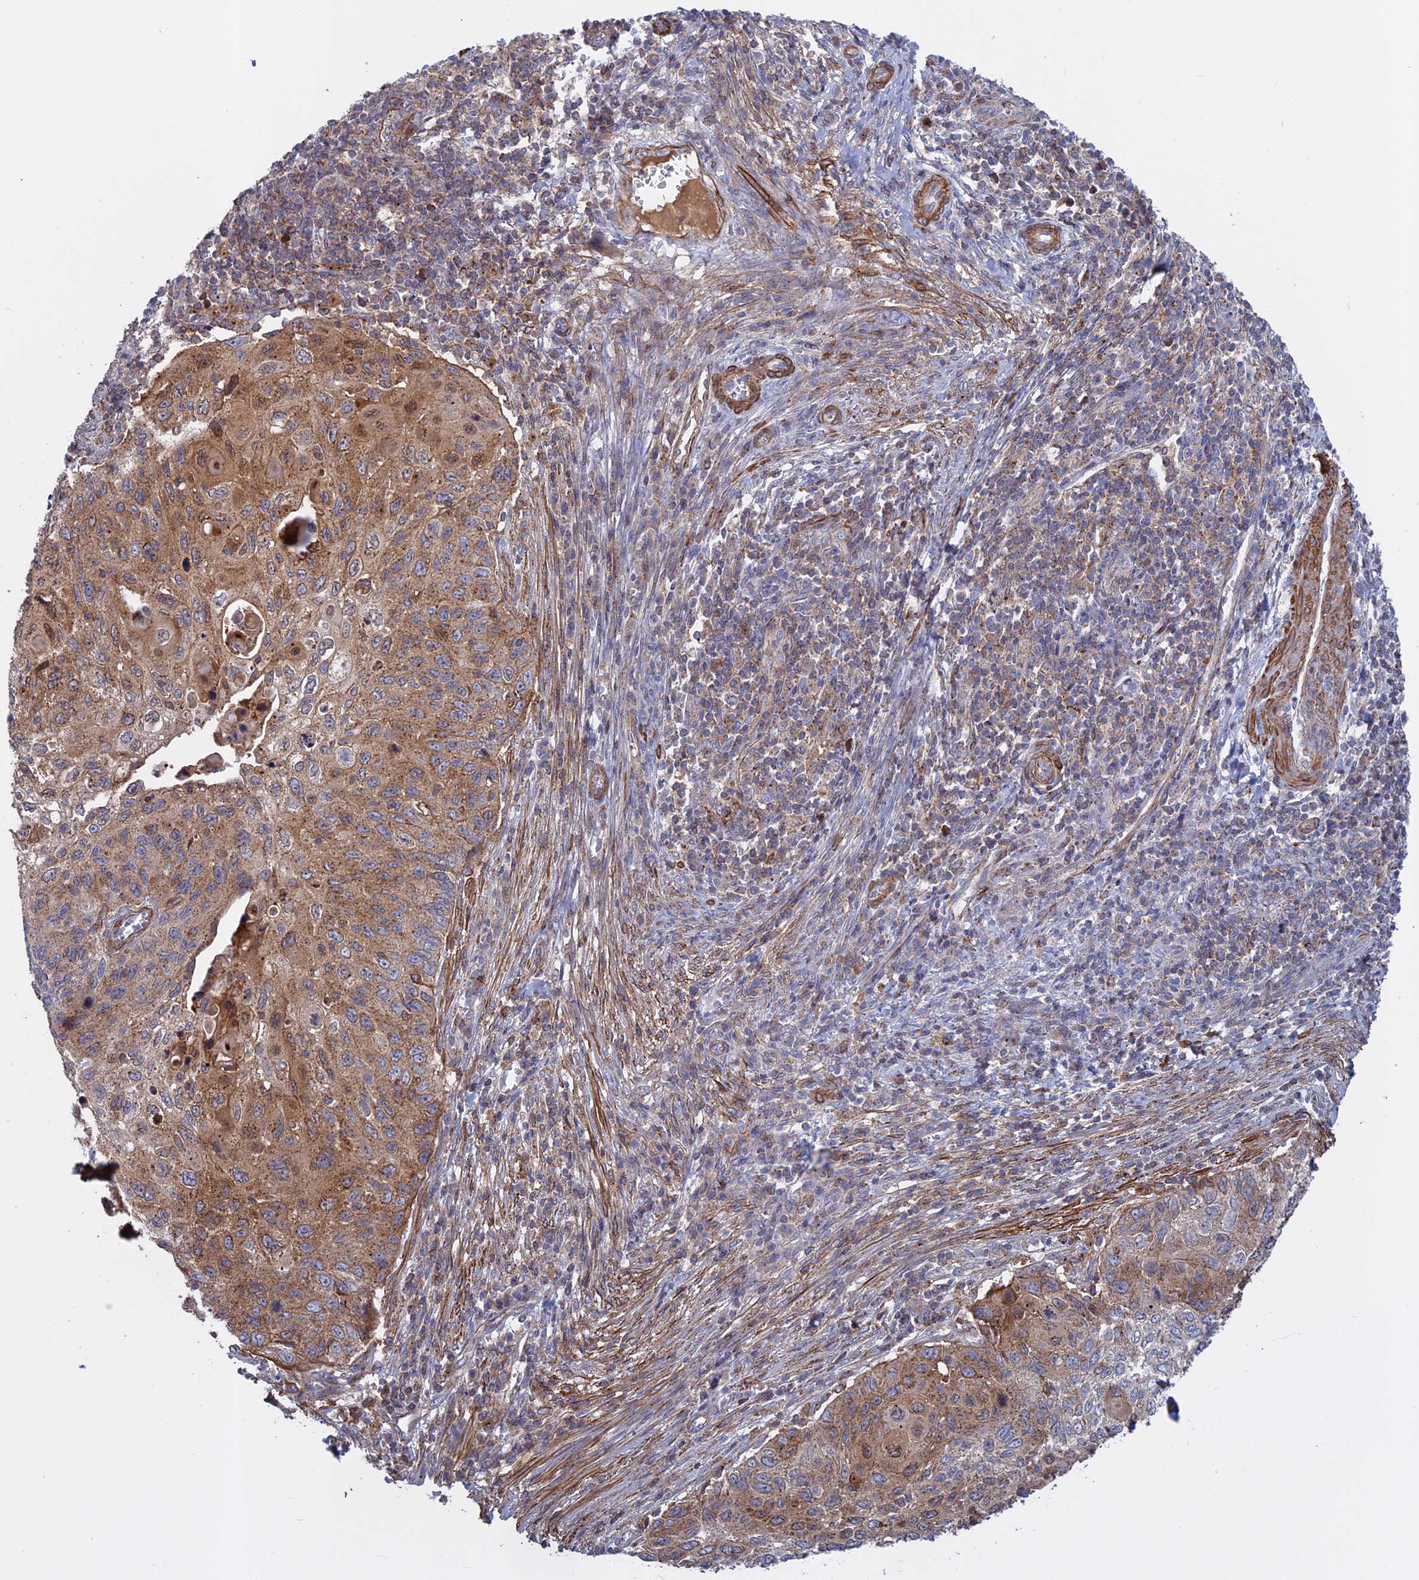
{"staining": {"intensity": "moderate", "quantity": ">75%", "location": "cytoplasmic/membranous"}, "tissue": "cervical cancer", "cell_type": "Tumor cells", "image_type": "cancer", "snomed": [{"axis": "morphology", "description": "Squamous cell carcinoma, NOS"}, {"axis": "topography", "description": "Cervix"}], "caption": "Protein staining of cervical cancer (squamous cell carcinoma) tissue demonstrates moderate cytoplasmic/membranous staining in approximately >75% of tumor cells.", "gene": "LYPD5", "patient": {"sex": "female", "age": 70}}